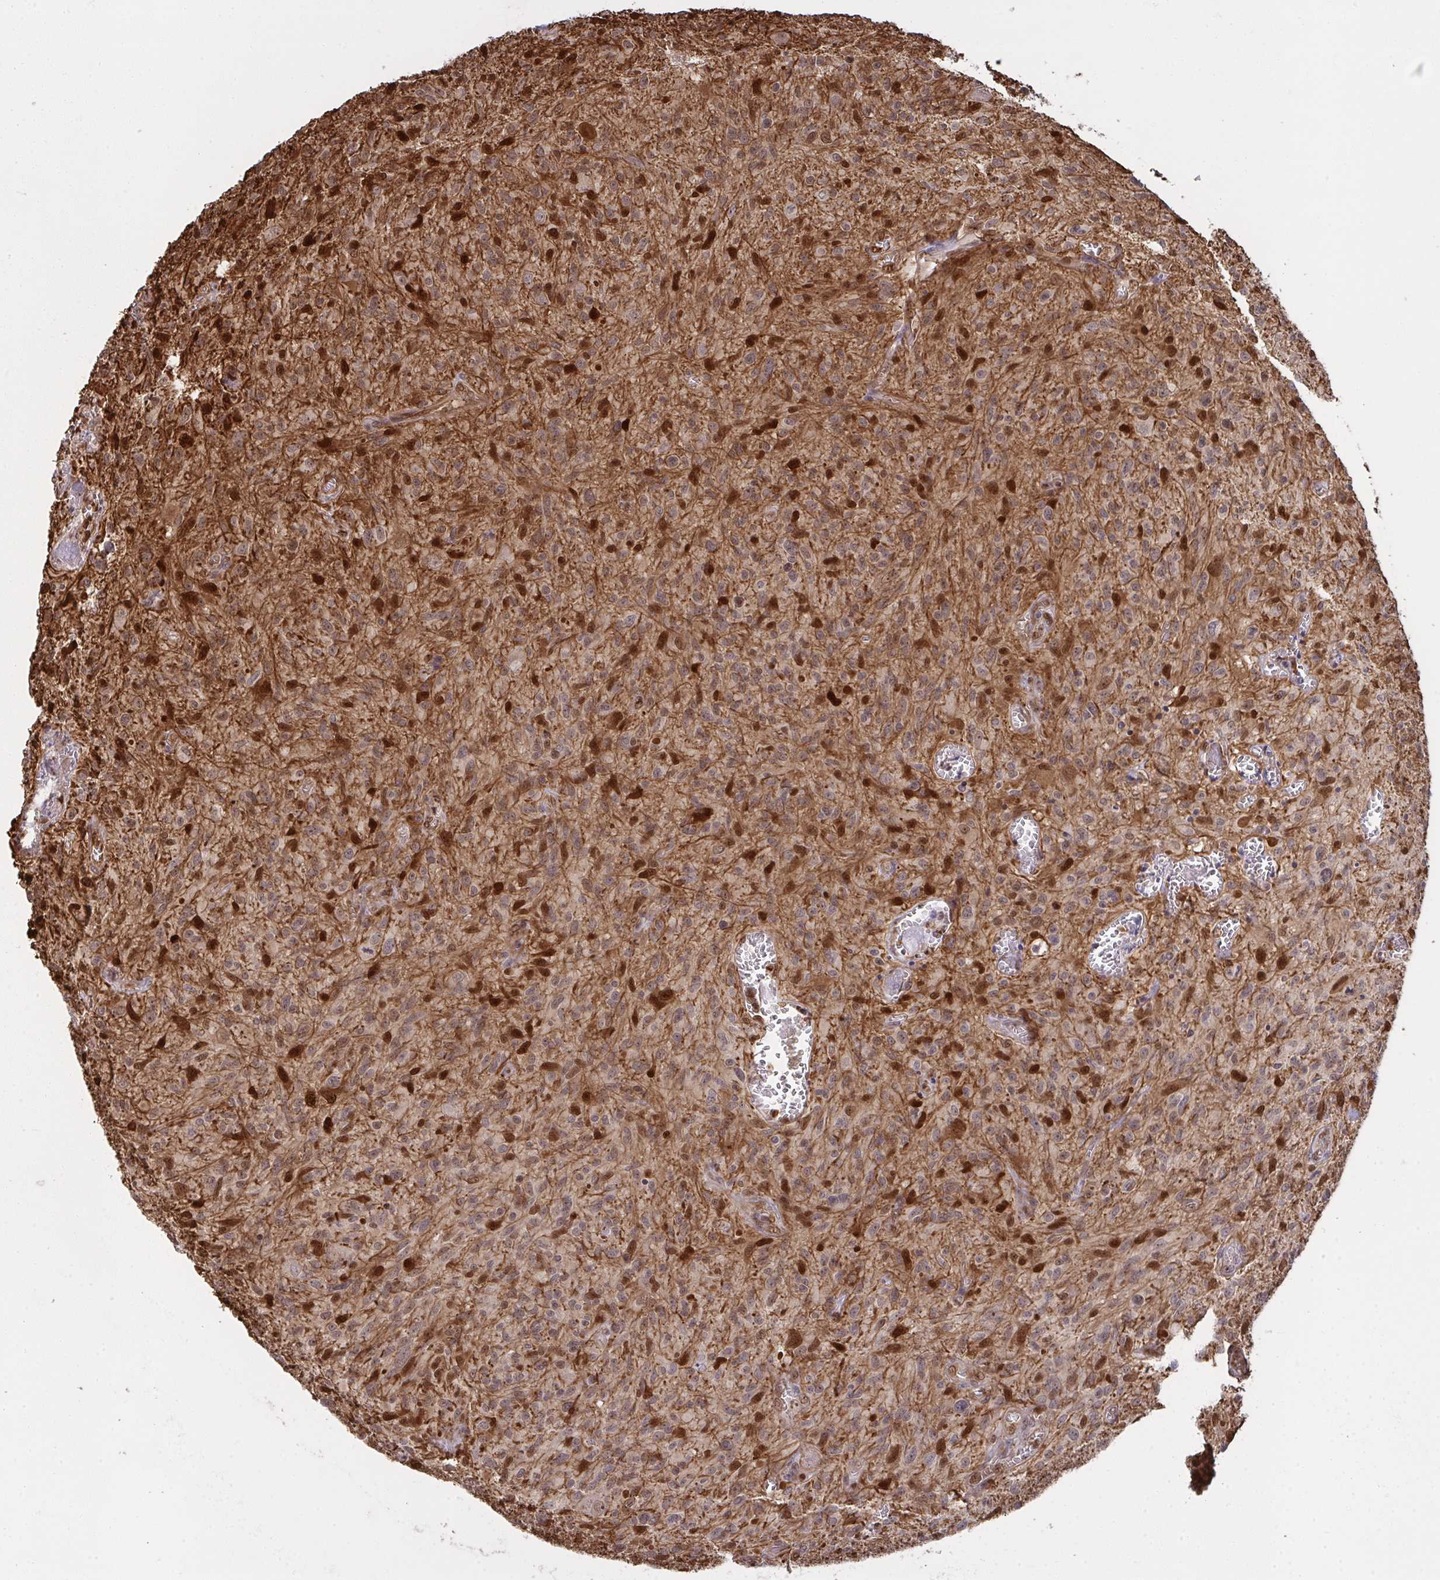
{"staining": {"intensity": "weak", "quantity": "<25%", "location": "nuclear"}, "tissue": "glioma", "cell_type": "Tumor cells", "image_type": "cancer", "snomed": [{"axis": "morphology", "description": "Glioma, malignant, High grade"}, {"axis": "topography", "description": "Brain"}], "caption": "Immunohistochemical staining of malignant glioma (high-grade) demonstrates no significant positivity in tumor cells.", "gene": "UXT", "patient": {"sex": "male", "age": 75}}